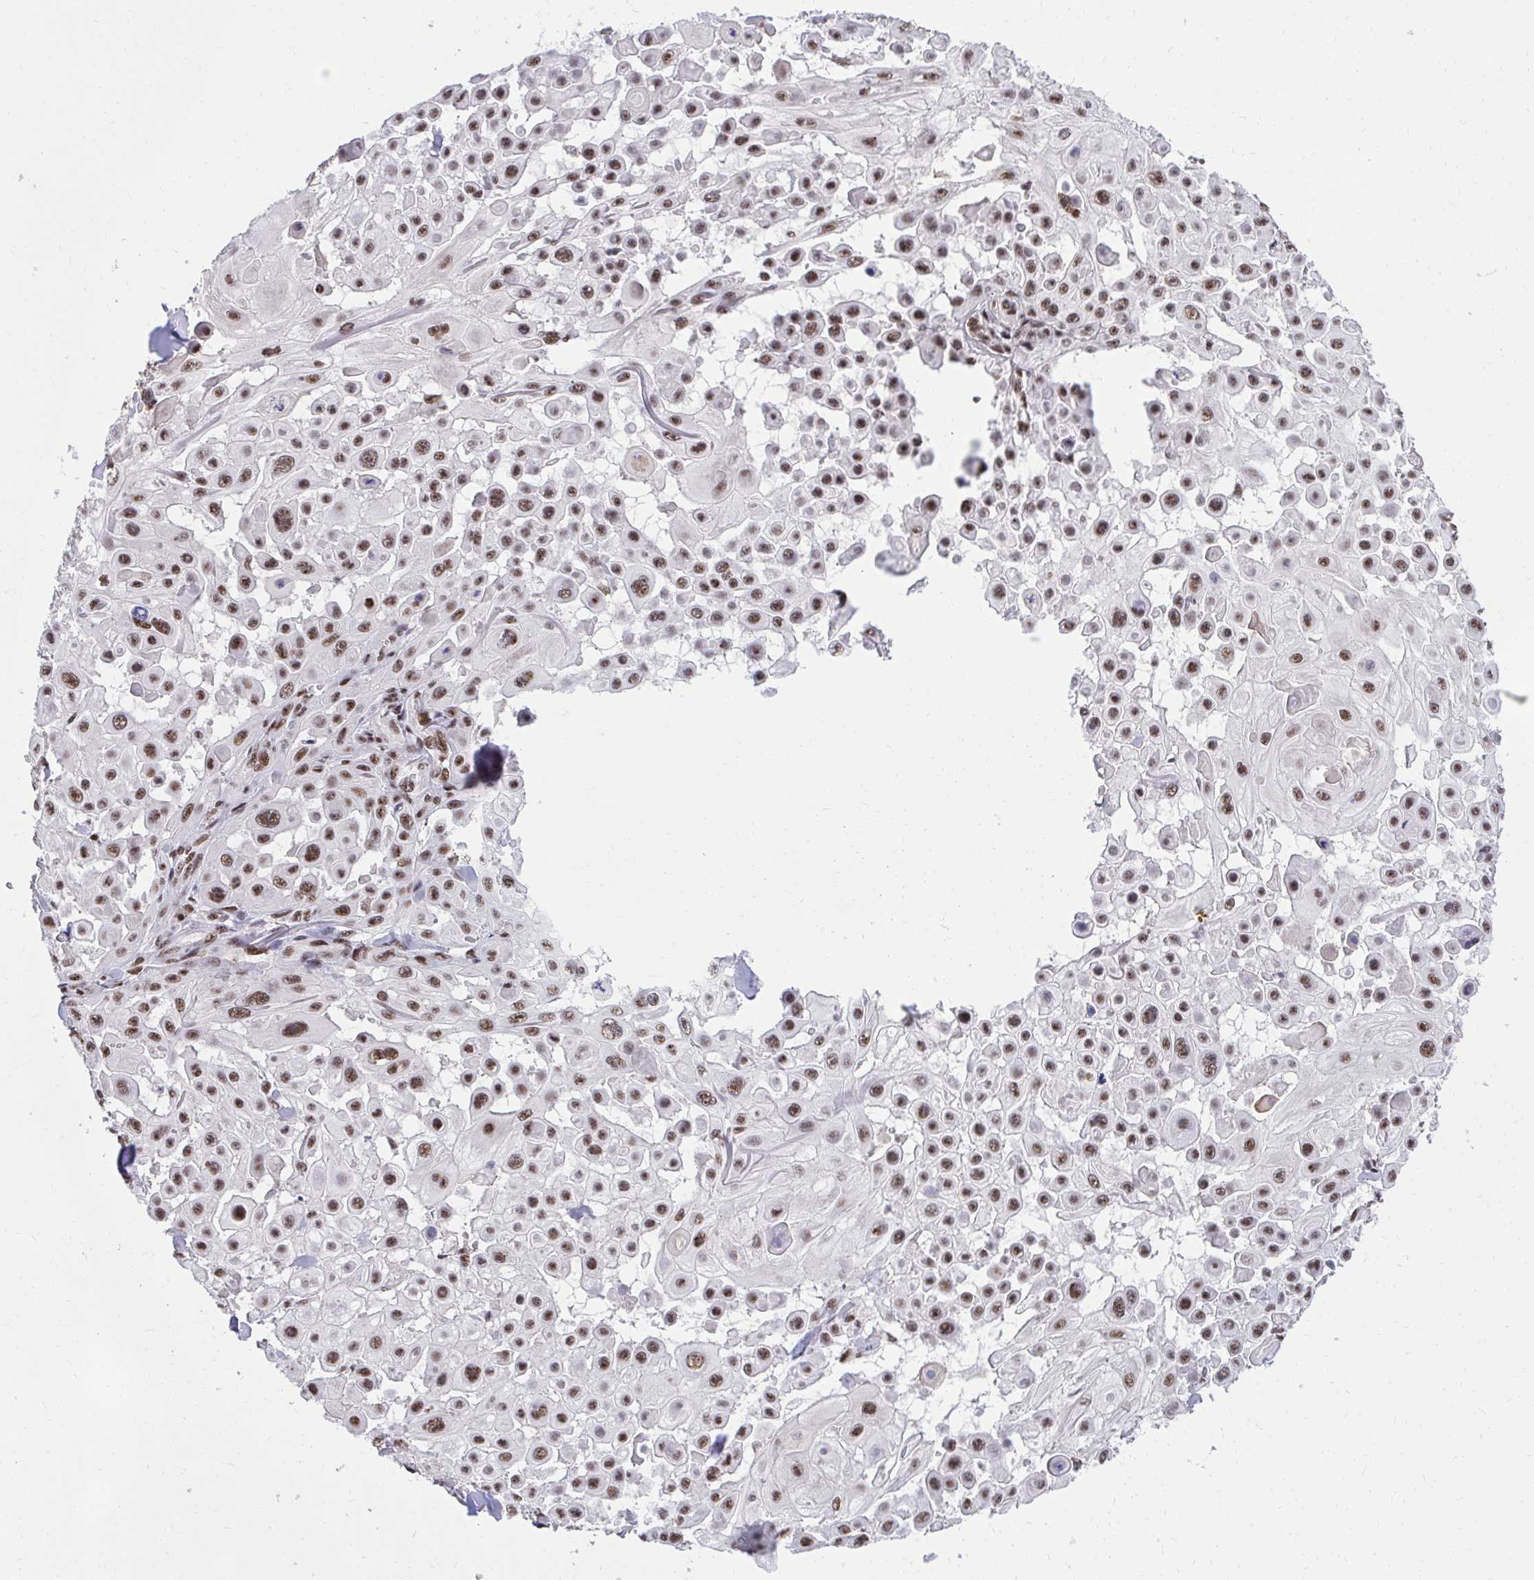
{"staining": {"intensity": "moderate", "quantity": ">75%", "location": "nuclear"}, "tissue": "skin cancer", "cell_type": "Tumor cells", "image_type": "cancer", "snomed": [{"axis": "morphology", "description": "Squamous cell carcinoma, NOS"}, {"axis": "topography", "description": "Skin"}], "caption": "Skin cancer stained for a protein (brown) displays moderate nuclear positive positivity in about >75% of tumor cells.", "gene": "SYNE4", "patient": {"sex": "male", "age": 91}}